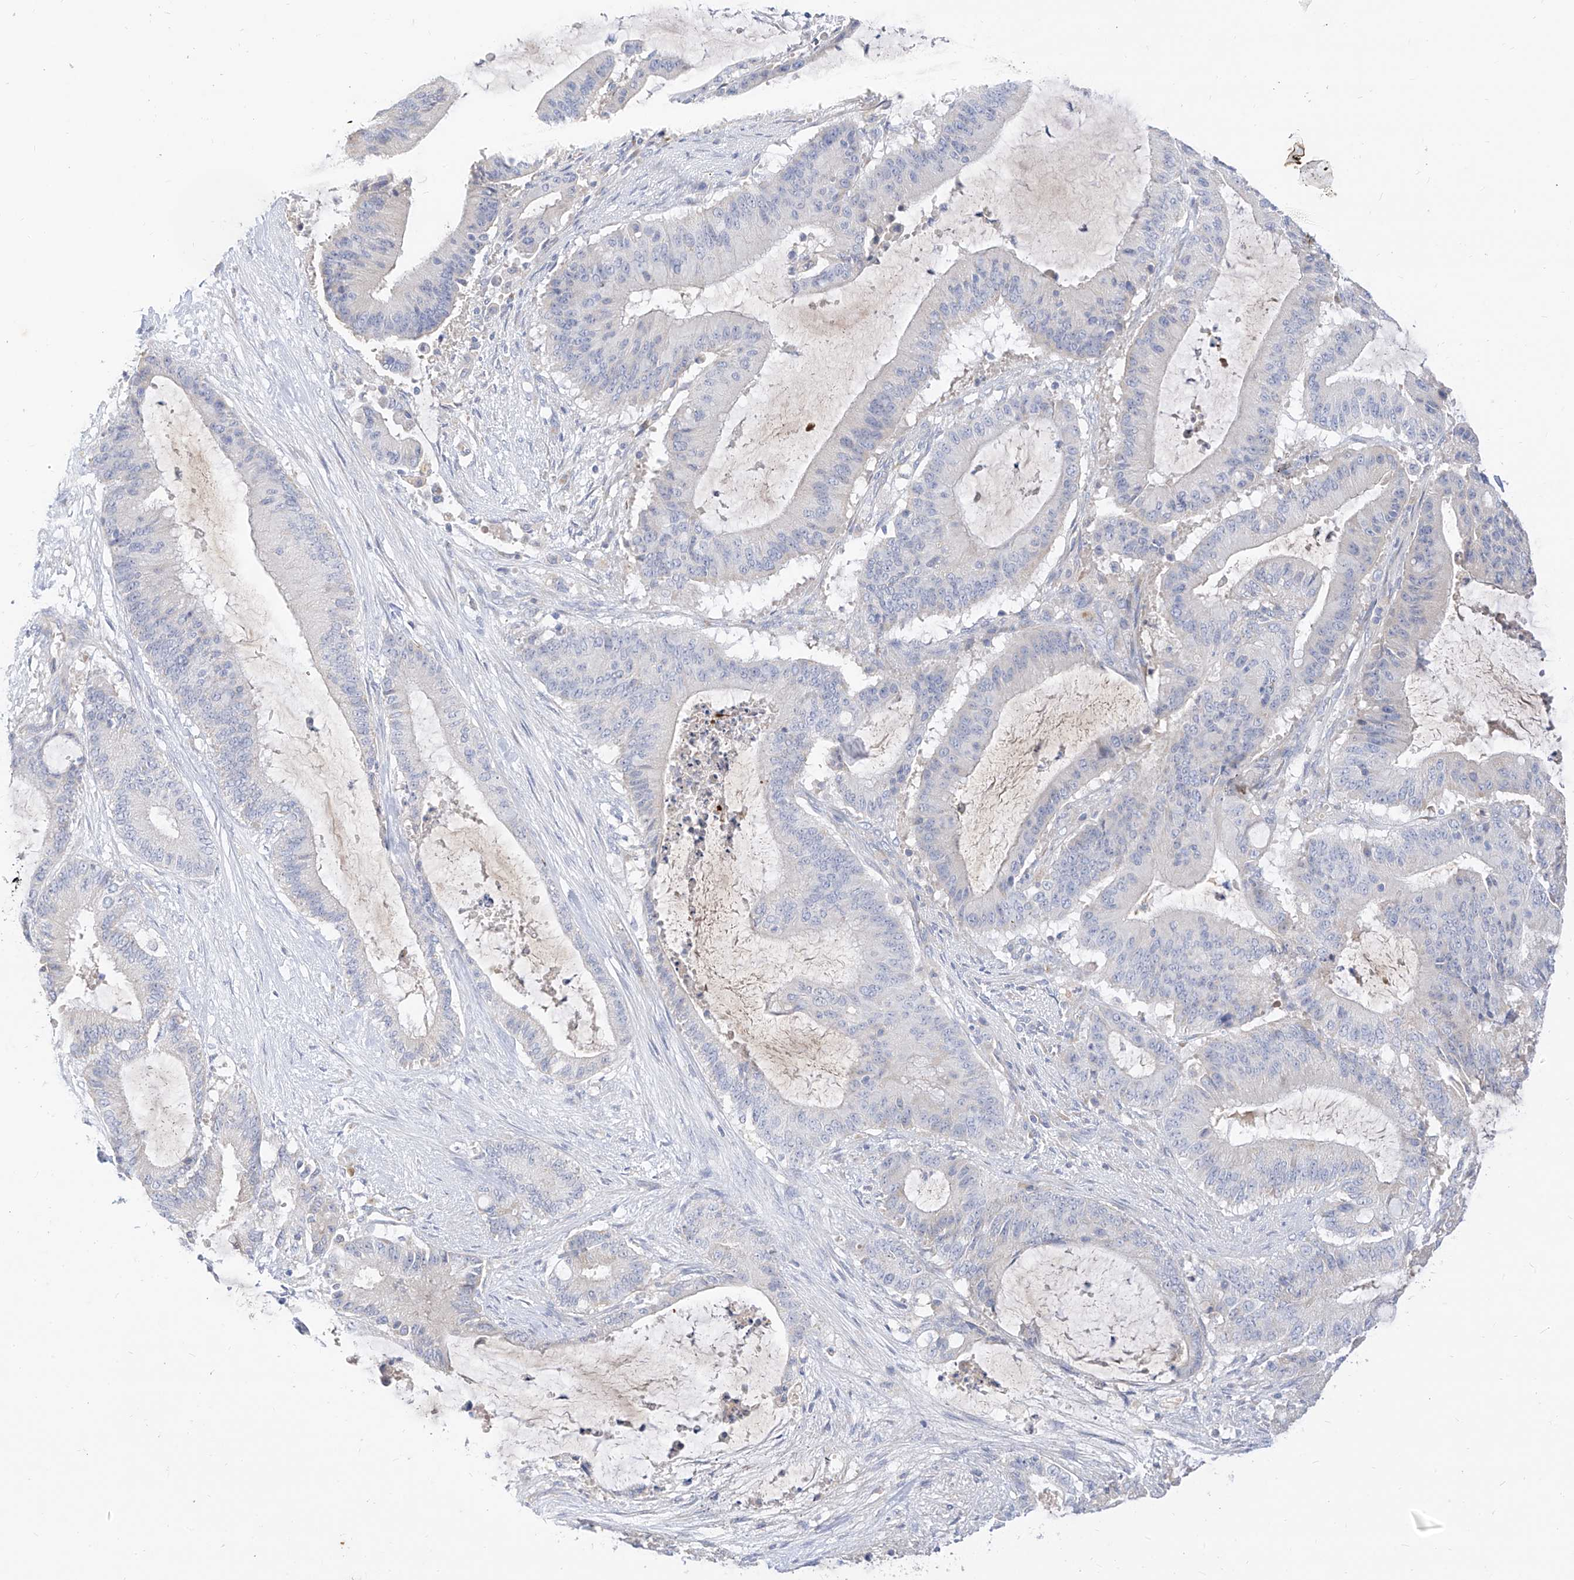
{"staining": {"intensity": "negative", "quantity": "none", "location": "none"}, "tissue": "liver cancer", "cell_type": "Tumor cells", "image_type": "cancer", "snomed": [{"axis": "morphology", "description": "Normal tissue, NOS"}, {"axis": "morphology", "description": "Cholangiocarcinoma"}, {"axis": "topography", "description": "Liver"}, {"axis": "topography", "description": "Peripheral nerve tissue"}], "caption": "The photomicrograph shows no significant staining in tumor cells of liver cholangiocarcinoma. Nuclei are stained in blue.", "gene": "RASA2", "patient": {"sex": "female", "age": 73}}